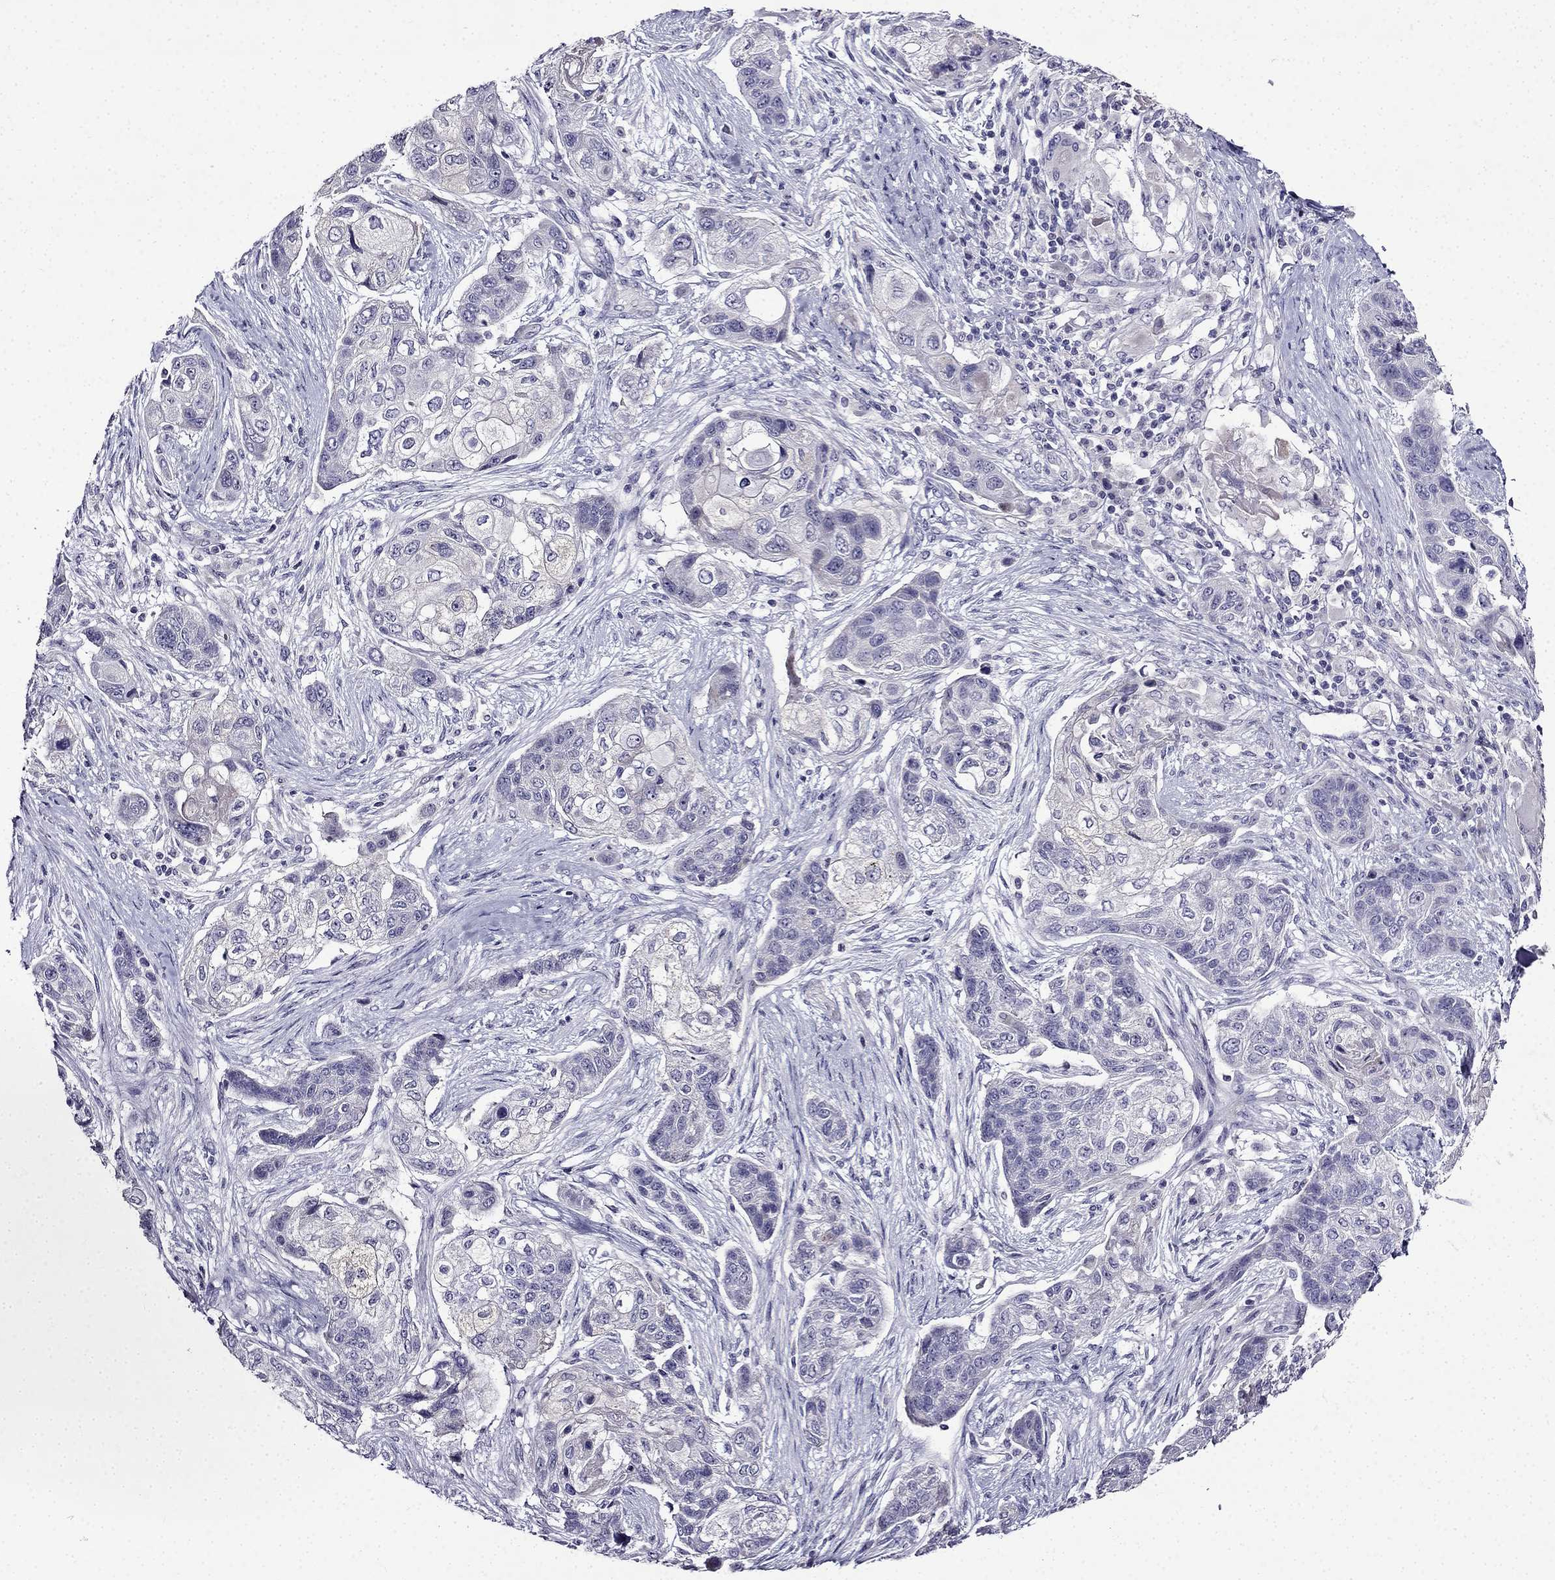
{"staining": {"intensity": "negative", "quantity": "none", "location": "none"}, "tissue": "lung cancer", "cell_type": "Tumor cells", "image_type": "cancer", "snomed": [{"axis": "morphology", "description": "Squamous cell carcinoma, NOS"}, {"axis": "topography", "description": "Lung"}], "caption": "DAB (3,3'-diaminobenzidine) immunohistochemical staining of human squamous cell carcinoma (lung) displays no significant expression in tumor cells.", "gene": "TMEM266", "patient": {"sex": "male", "age": 69}}